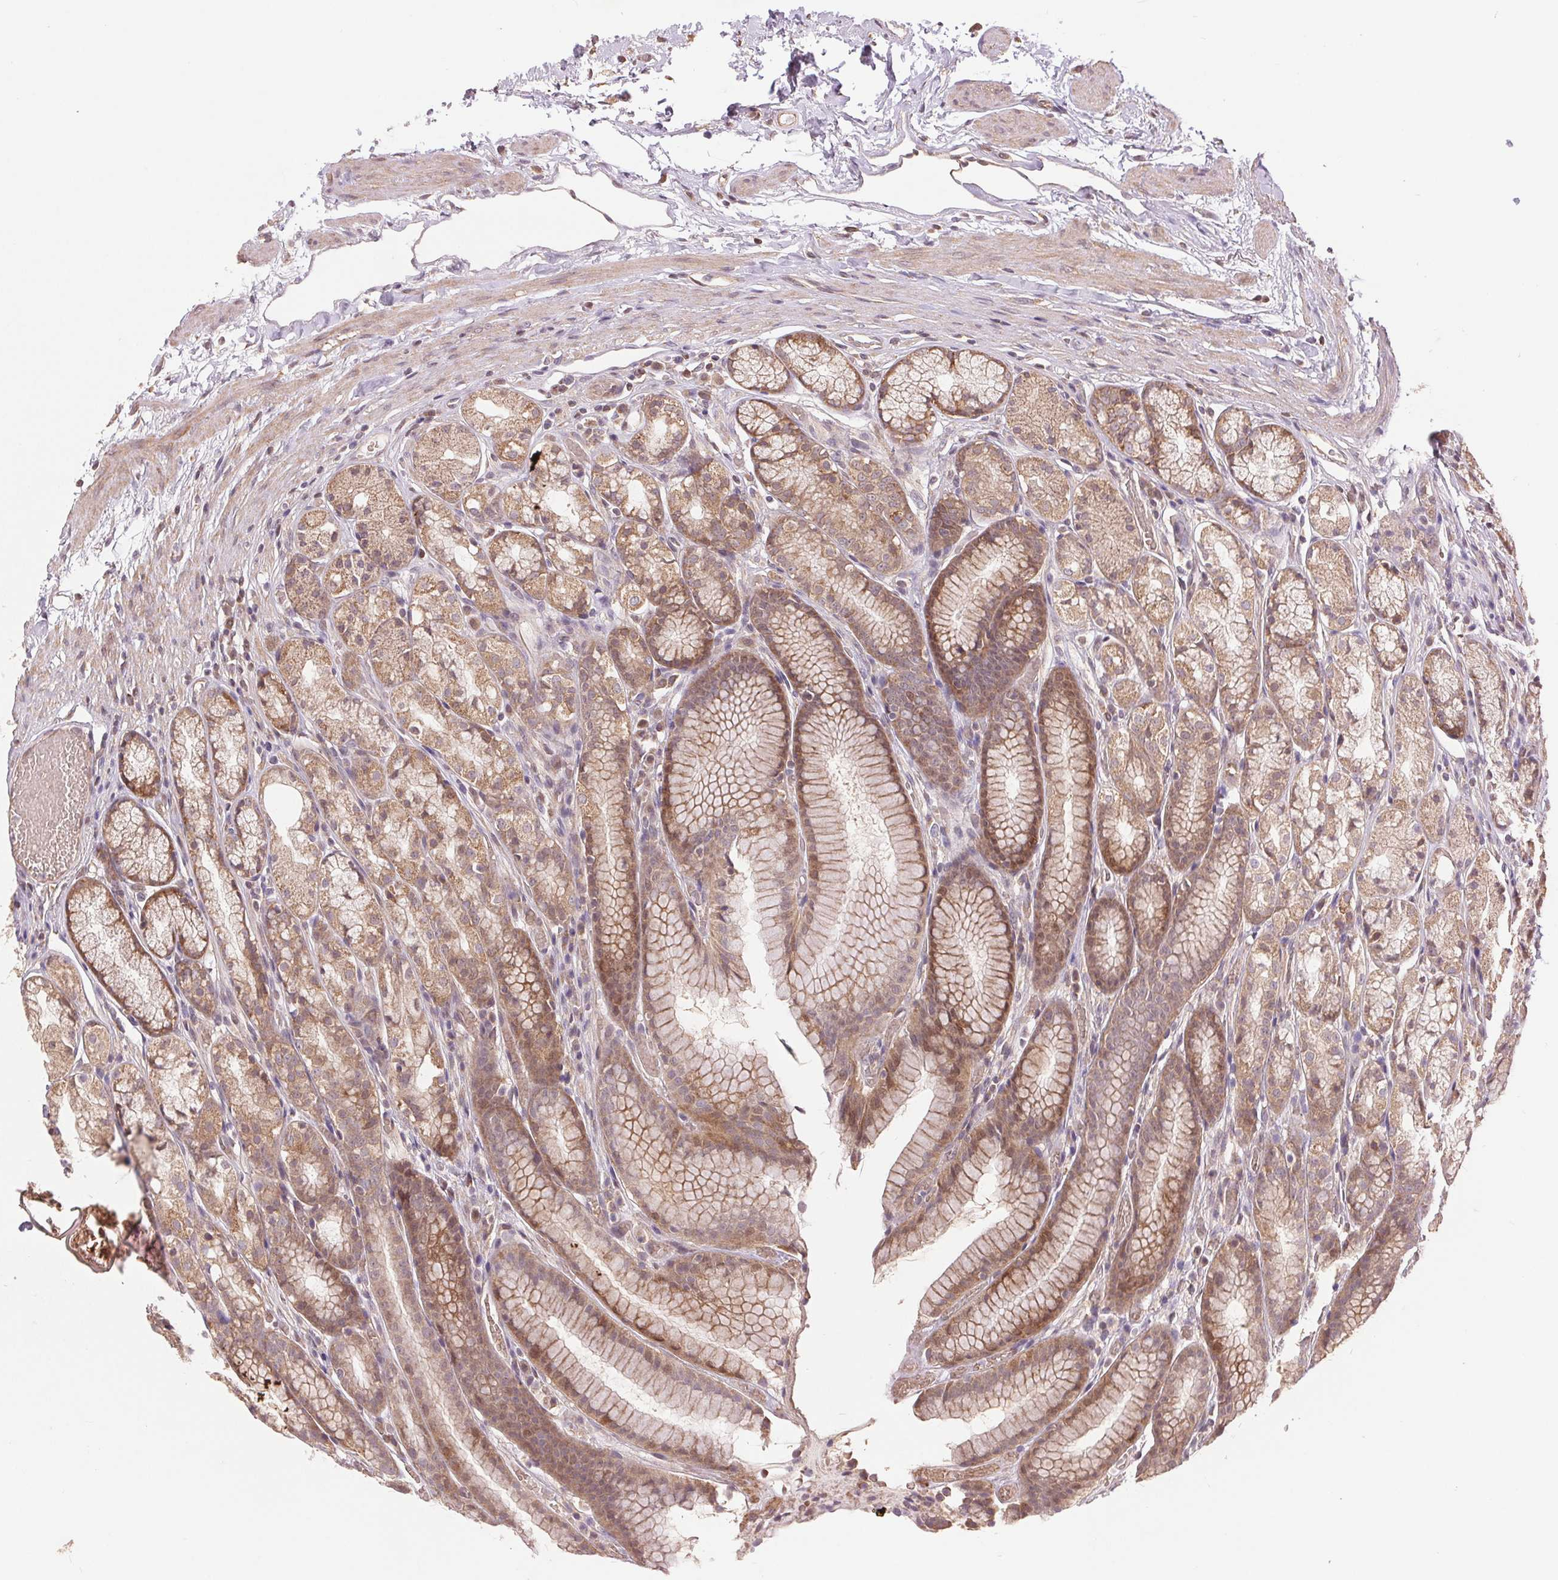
{"staining": {"intensity": "moderate", "quantity": ">75%", "location": "cytoplasmic/membranous,nuclear"}, "tissue": "stomach", "cell_type": "Glandular cells", "image_type": "normal", "snomed": [{"axis": "morphology", "description": "Normal tissue, NOS"}, {"axis": "topography", "description": "Stomach"}], "caption": "Immunohistochemical staining of normal stomach demonstrates medium levels of moderate cytoplasmic/membranous,nuclear expression in approximately >75% of glandular cells.", "gene": "BTF3L4", "patient": {"sex": "male", "age": 70}}